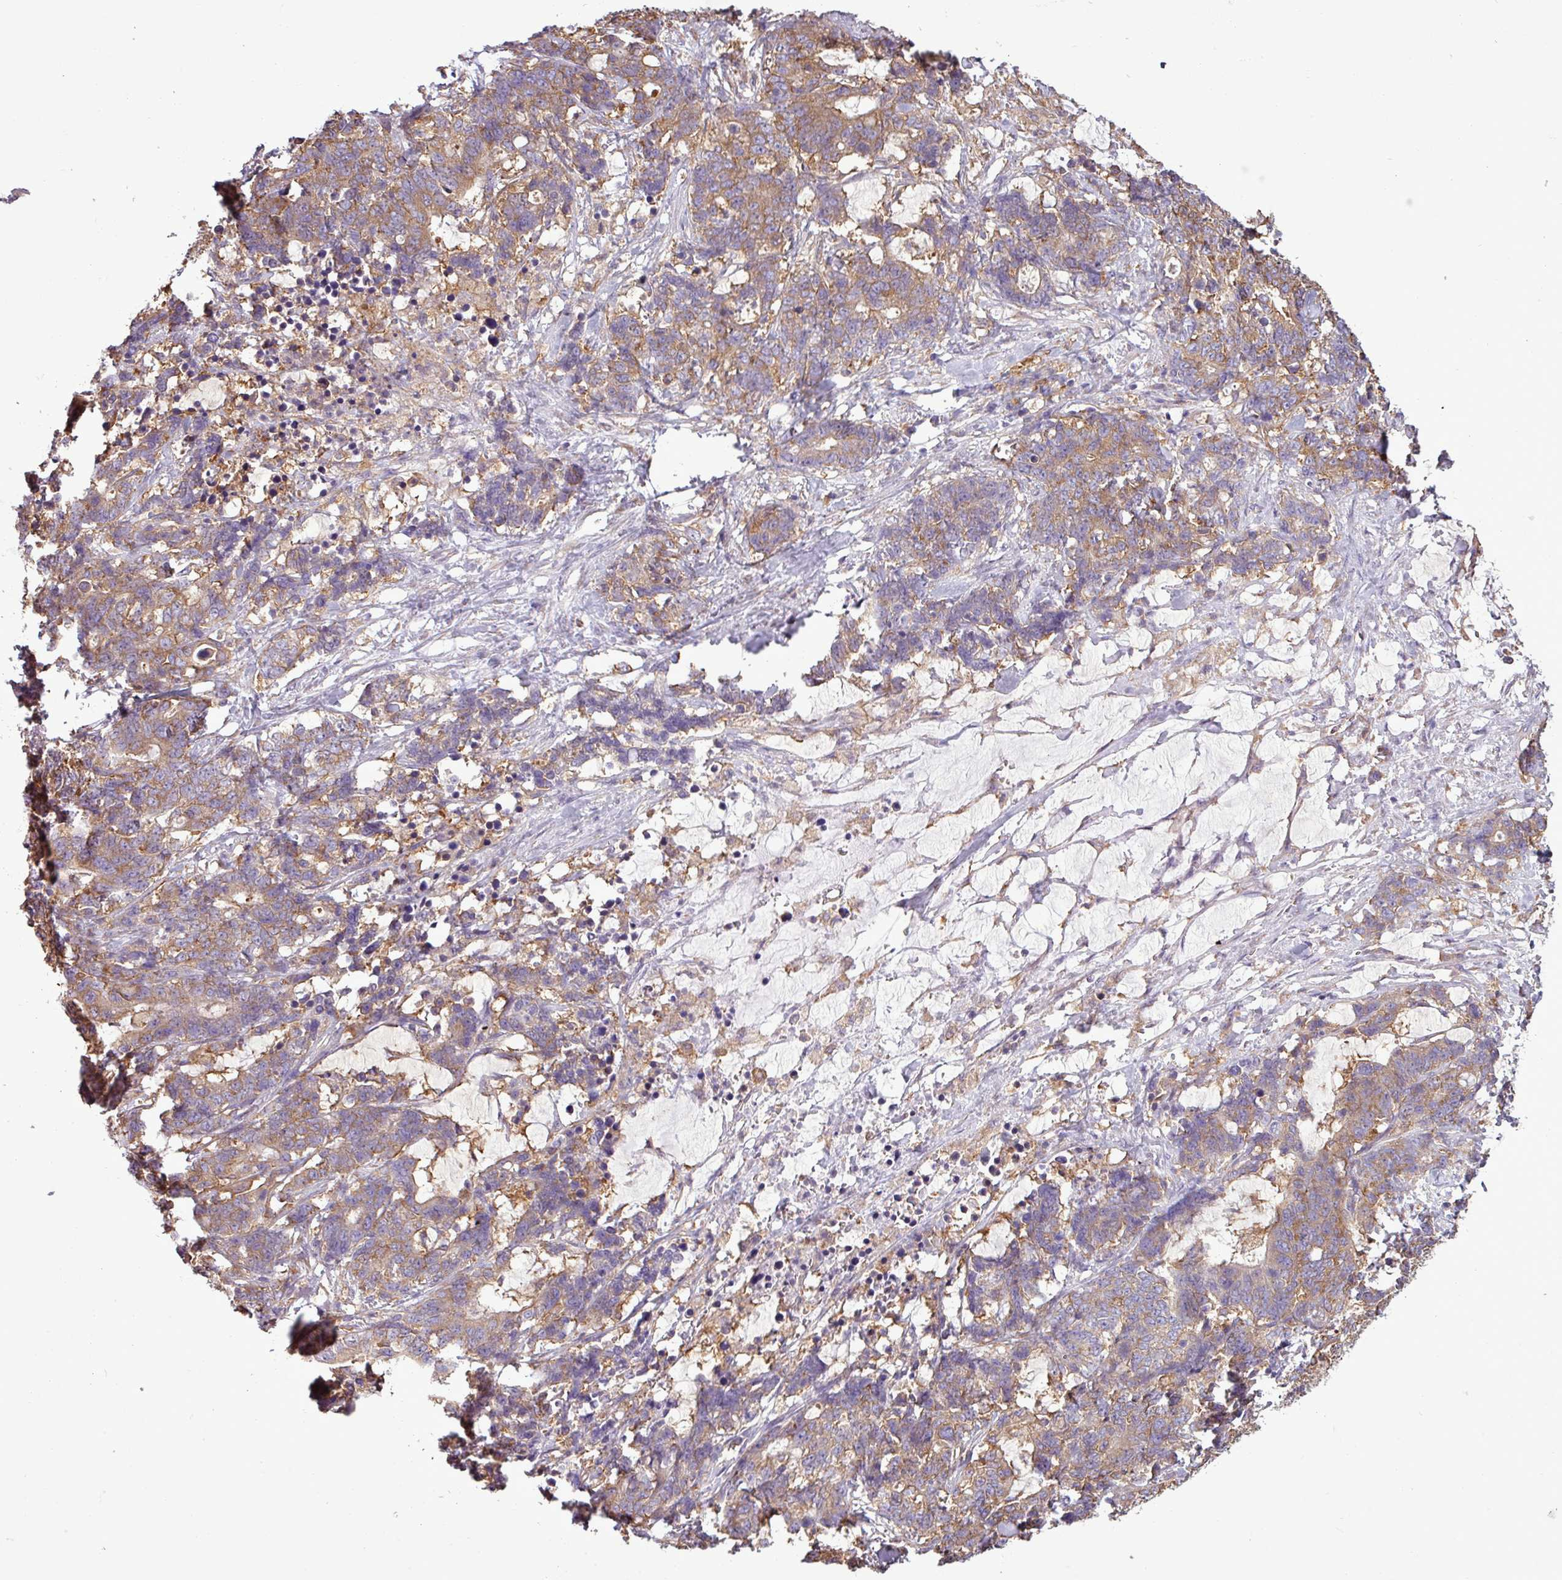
{"staining": {"intensity": "moderate", "quantity": "25%-75%", "location": "cytoplasmic/membranous"}, "tissue": "stomach cancer", "cell_type": "Tumor cells", "image_type": "cancer", "snomed": [{"axis": "morphology", "description": "Normal tissue, NOS"}, {"axis": "morphology", "description": "Adenocarcinoma, NOS"}, {"axis": "topography", "description": "Stomach"}], "caption": "The immunohistochemical stain shows moderate cytoplasmic/membranous staining in tumor cells of stomach cancer (adenocarcinoma) tissue.", "gene": "PACSIN2", "patient": {"sex": "female", "age": 64}}